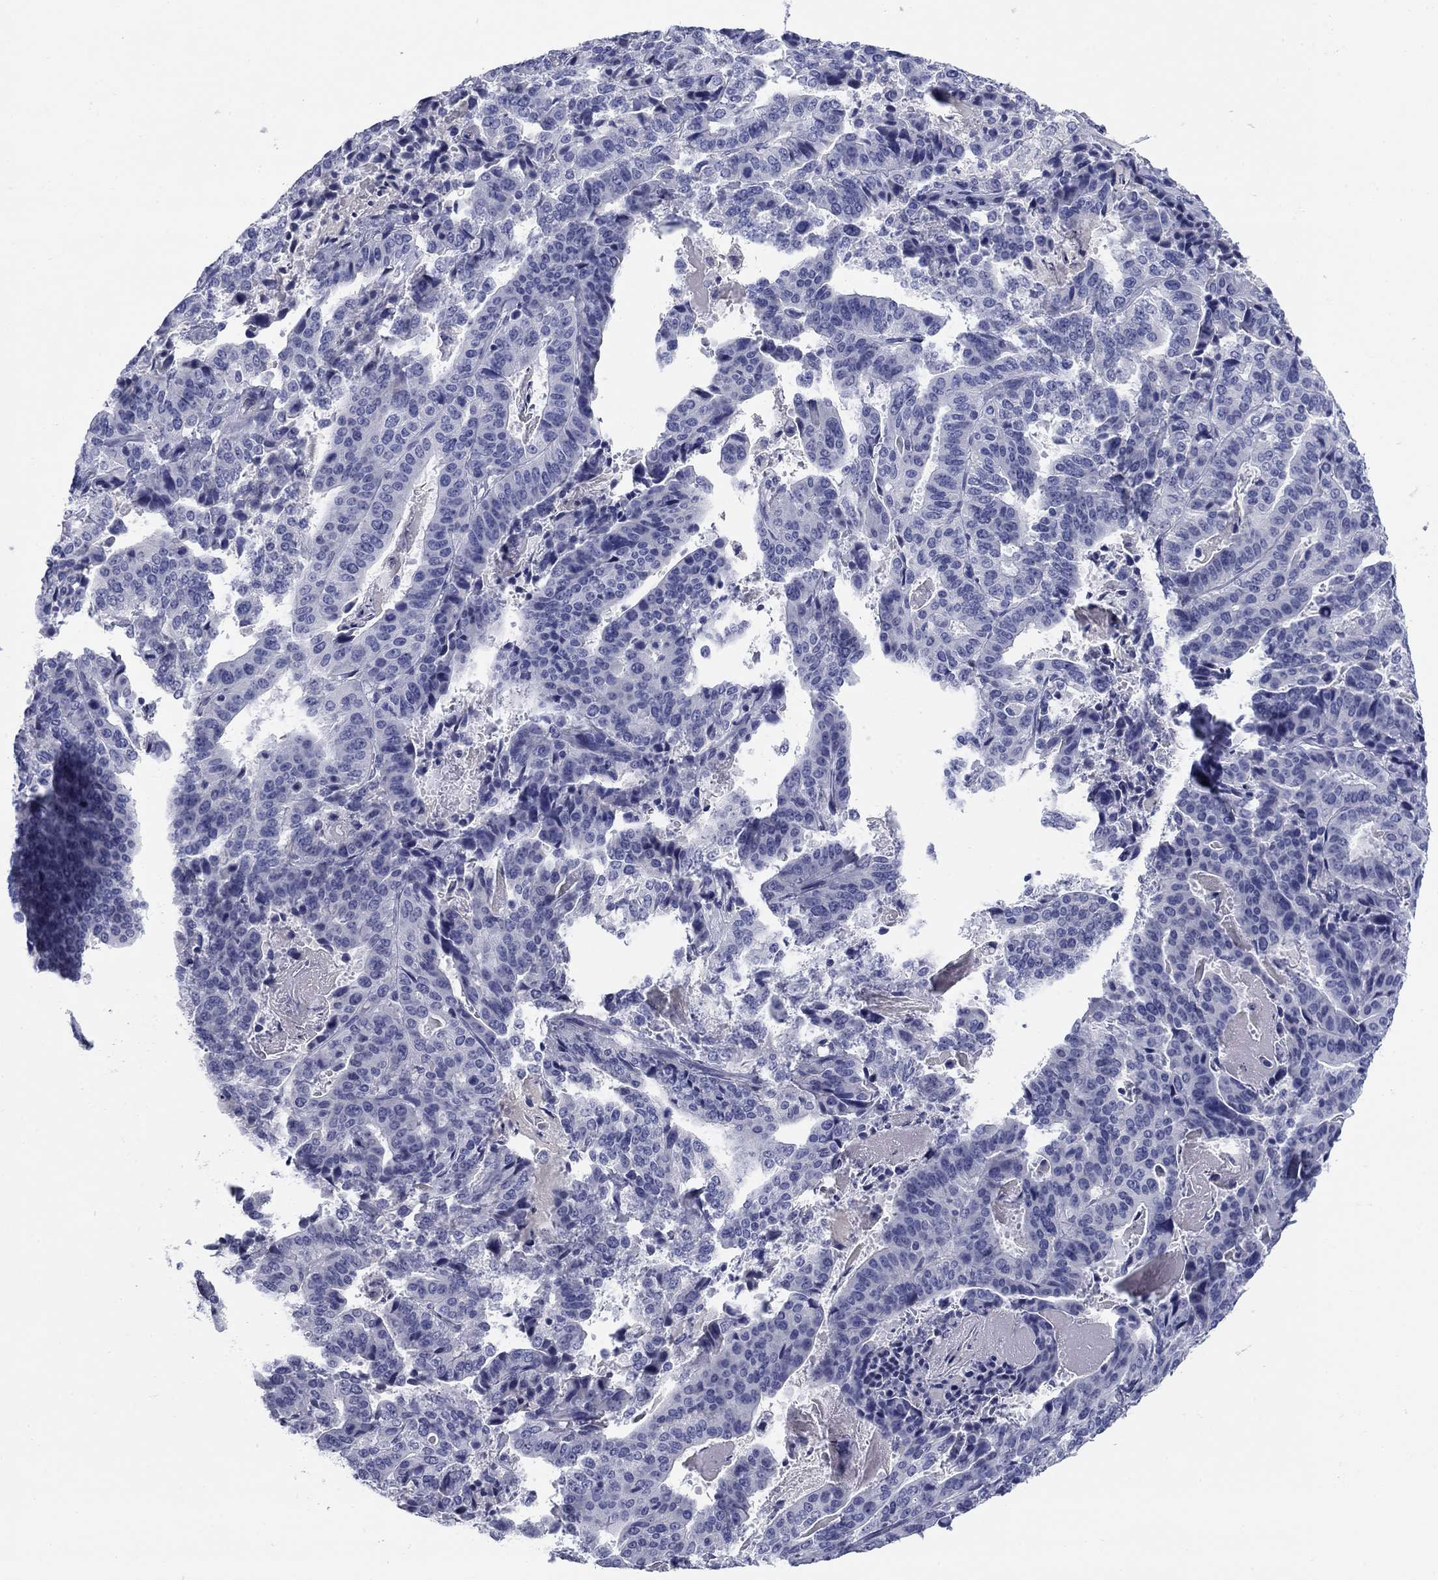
{"staining": {"intensity": "negative", "quantity": "none", "location": "none"}, "tissue": "stomach cancer", "cell_type": "Tumor cells", "image_type": "cancer", "snomed": [{"axis": "morphology", "description": "Adenocarcinoma, NOS"}, {"axis": "topography", "description": "Stomach"}], "caption": "Tumor cells are negative for brown protein staining in stomach cancer.", "gene": "KCNH1", "patient": {"sex": "male", "age": 48}}